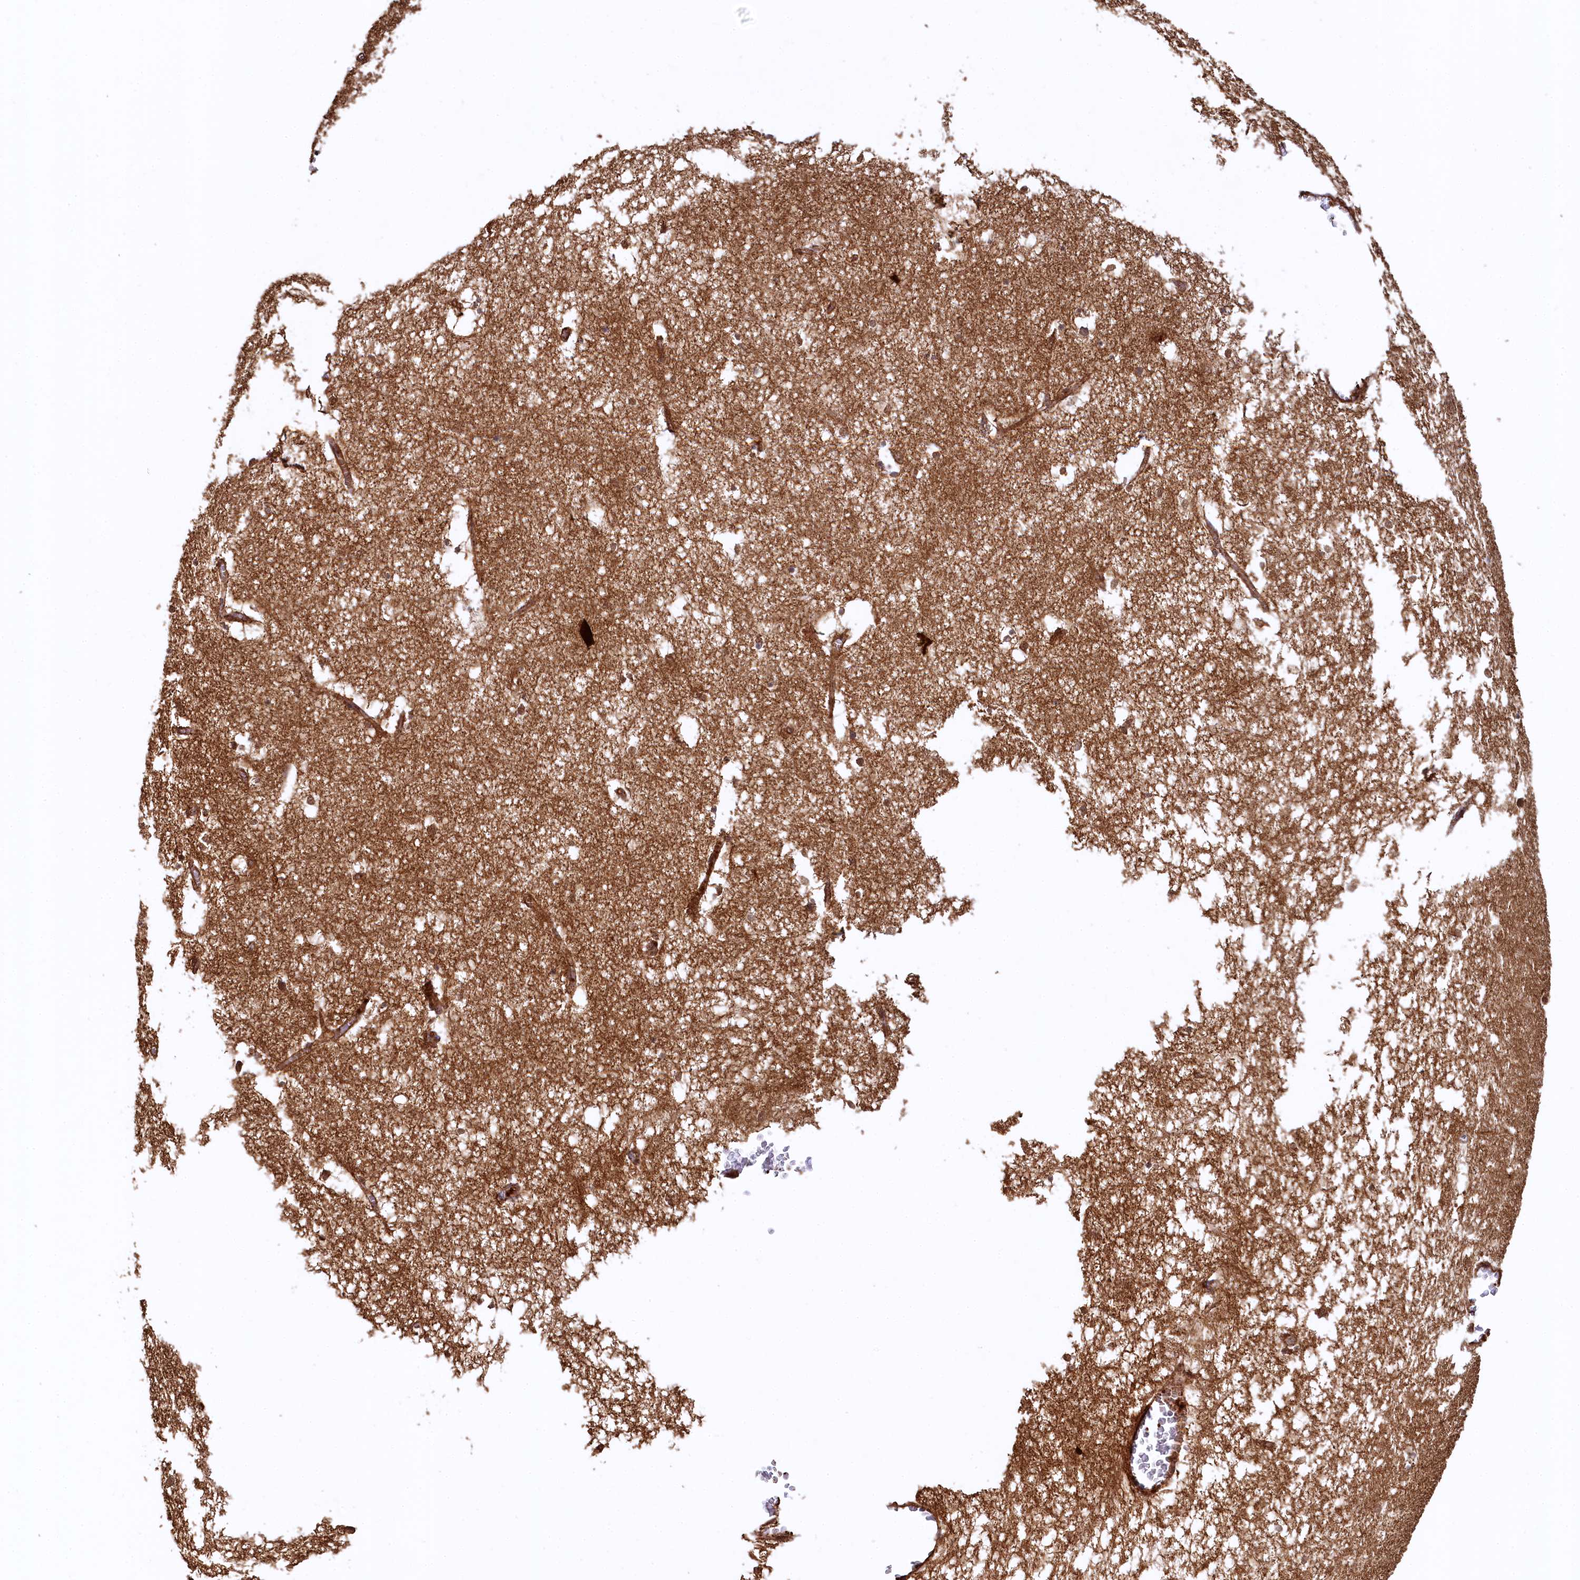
{"staining": {"intensity": "moderate", "quantity": ">75%", "location": "cytoplasmic/membranous"}, "tissue": "hippocampus", "cell_type": "Glial cells", "image_type": "normal", "snomed": [{"axis": "morphology", "description": "Normal tissue, NOS"}, {"axis": "topography", "description": "Hippocampus"}], "caption": "A high-resolution micrograph shows immunohistochemistry staining of benign hippocampus, which reveals moderate cytoplasmic/membranous expression in approximately >75% of glial cells.", "gene": "STUB1", "patient": {"sex": "female", "age": 64}}